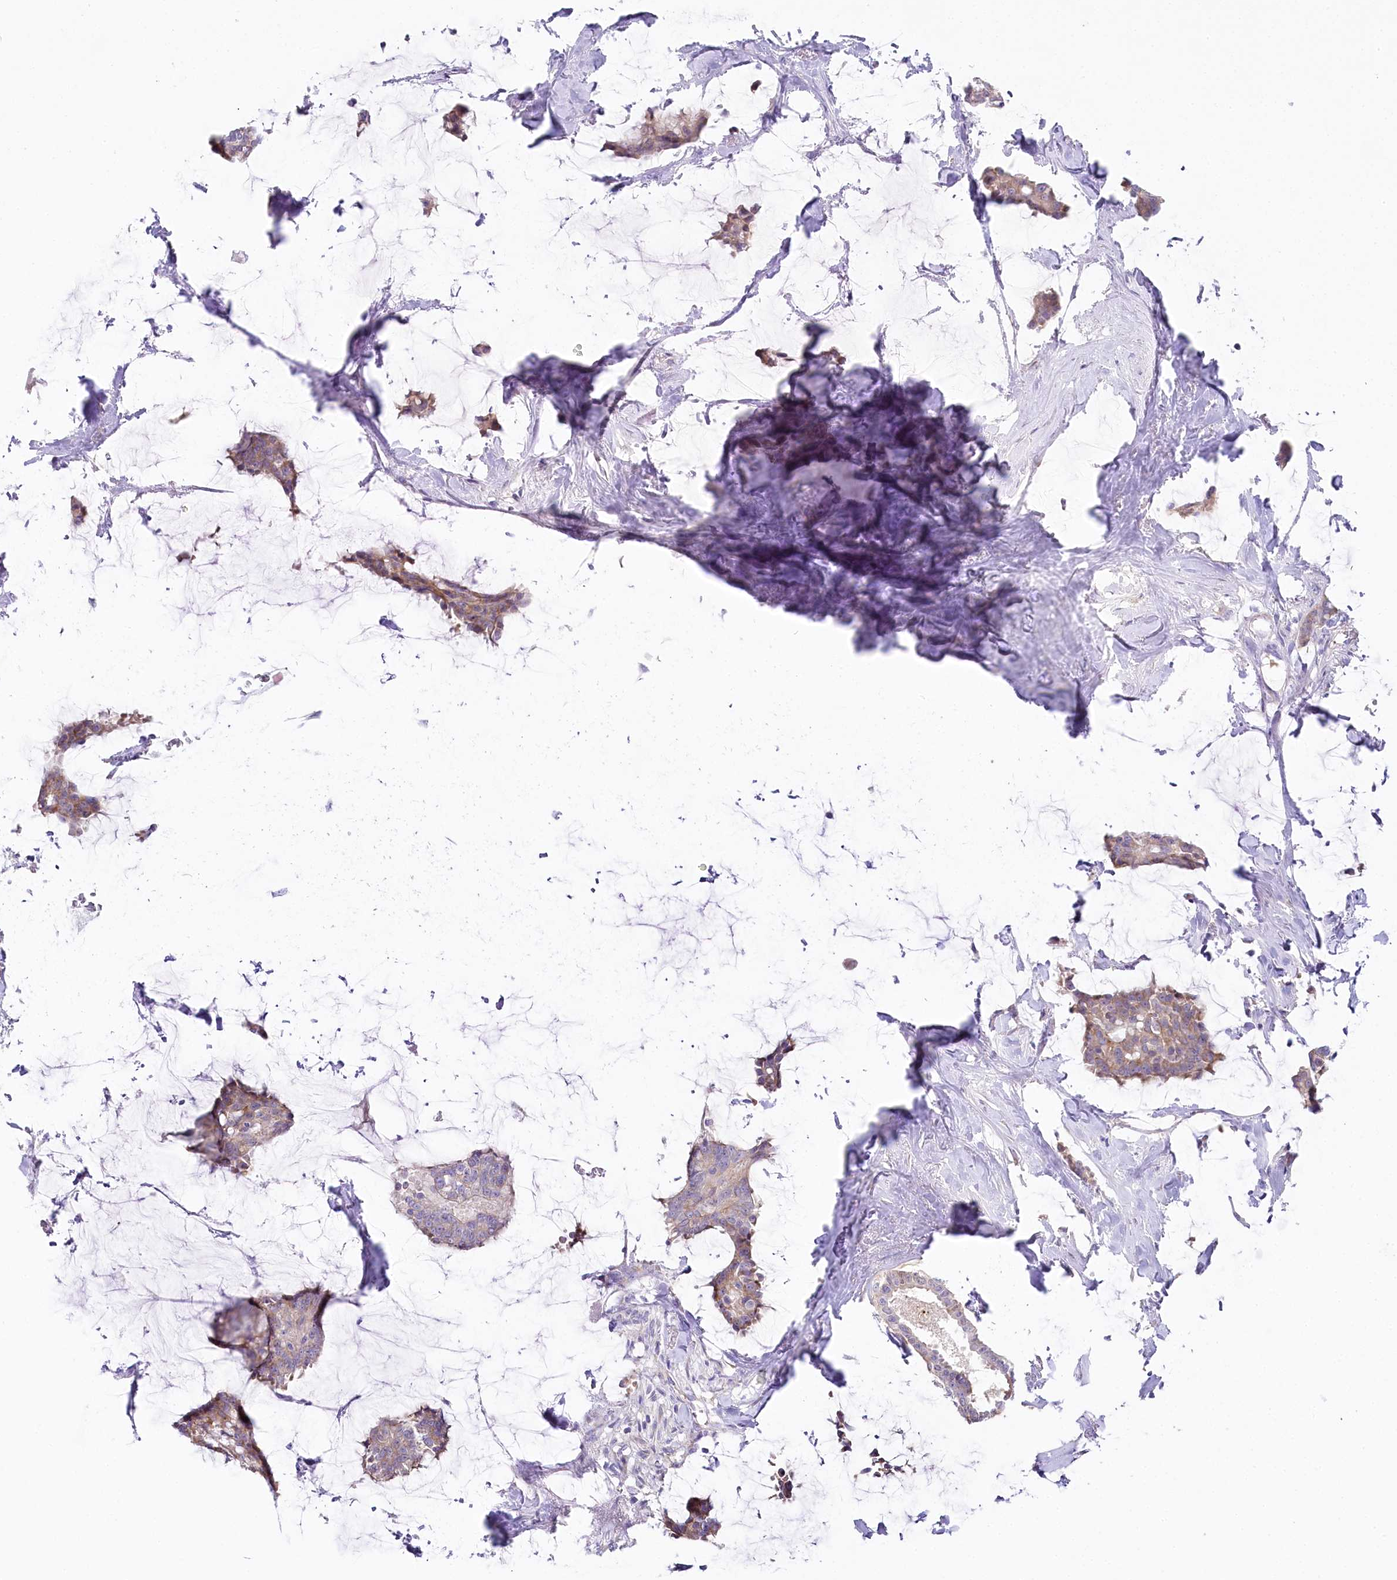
{"staining": {"intensity": "weak", "quantity": ">75%", "location": "cytoplasmic/membranous"}, "tissue": "breast cancer", "cell_type": "Tumor cells", "image_type": "cancer", "snomed": [{"axis": "morphology", "description": "Duct carcinoma"}, {"axis": "topography", "description": "Breast"}], "caption": "Immunohistochemical staining of breast cancer demonstrates low levels of weak cytoplasmic/membranous positivity in approximately >75% of tumor cells.", "gene": "MYOZ1", "patient": {"sex": "female", "age": 93}}